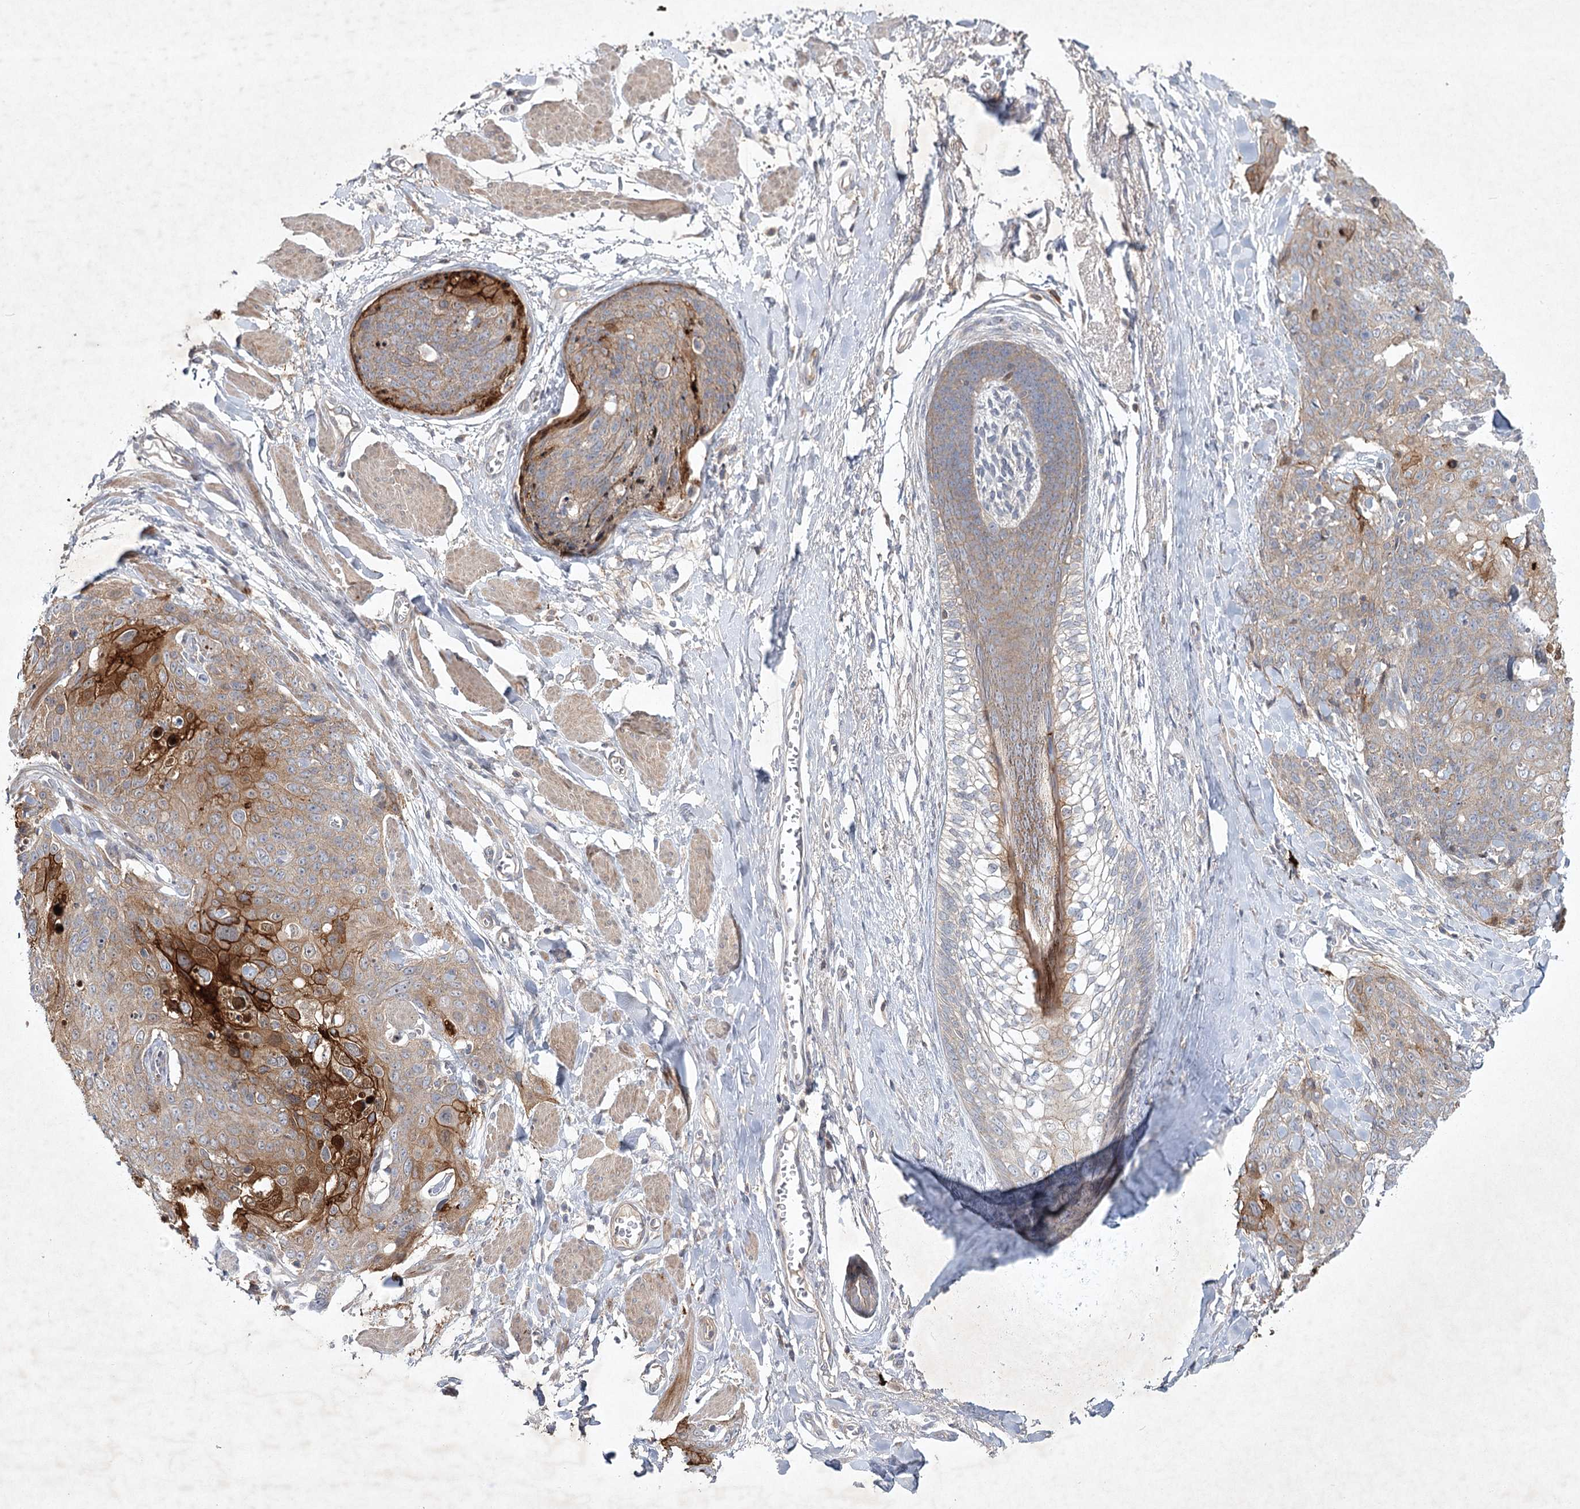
{"staining": {"intensity": "strong", "quantity": "<25%", "location": "cytoplasmic/membranous"}, "tissue": "skin cancer", "cell_type": "Tumor cells", "image_type": "cancer", "snomed": [{"axis": "morphology", "description": "Squamous cell carcinoma, NOS"}, {"axis": "topography", "description": "Skin"}, {"axis": "topography", "description": "Vulva"}], "caption": "A high-resolution histopathology image shows IHC staining of skin squamous cell carcinoma, which shows strong cytoplasmic/membranous staining in about <25% of tumor cells.", "gene": "MAP3K13", "patient": {"sex": "female", "age": 85}}